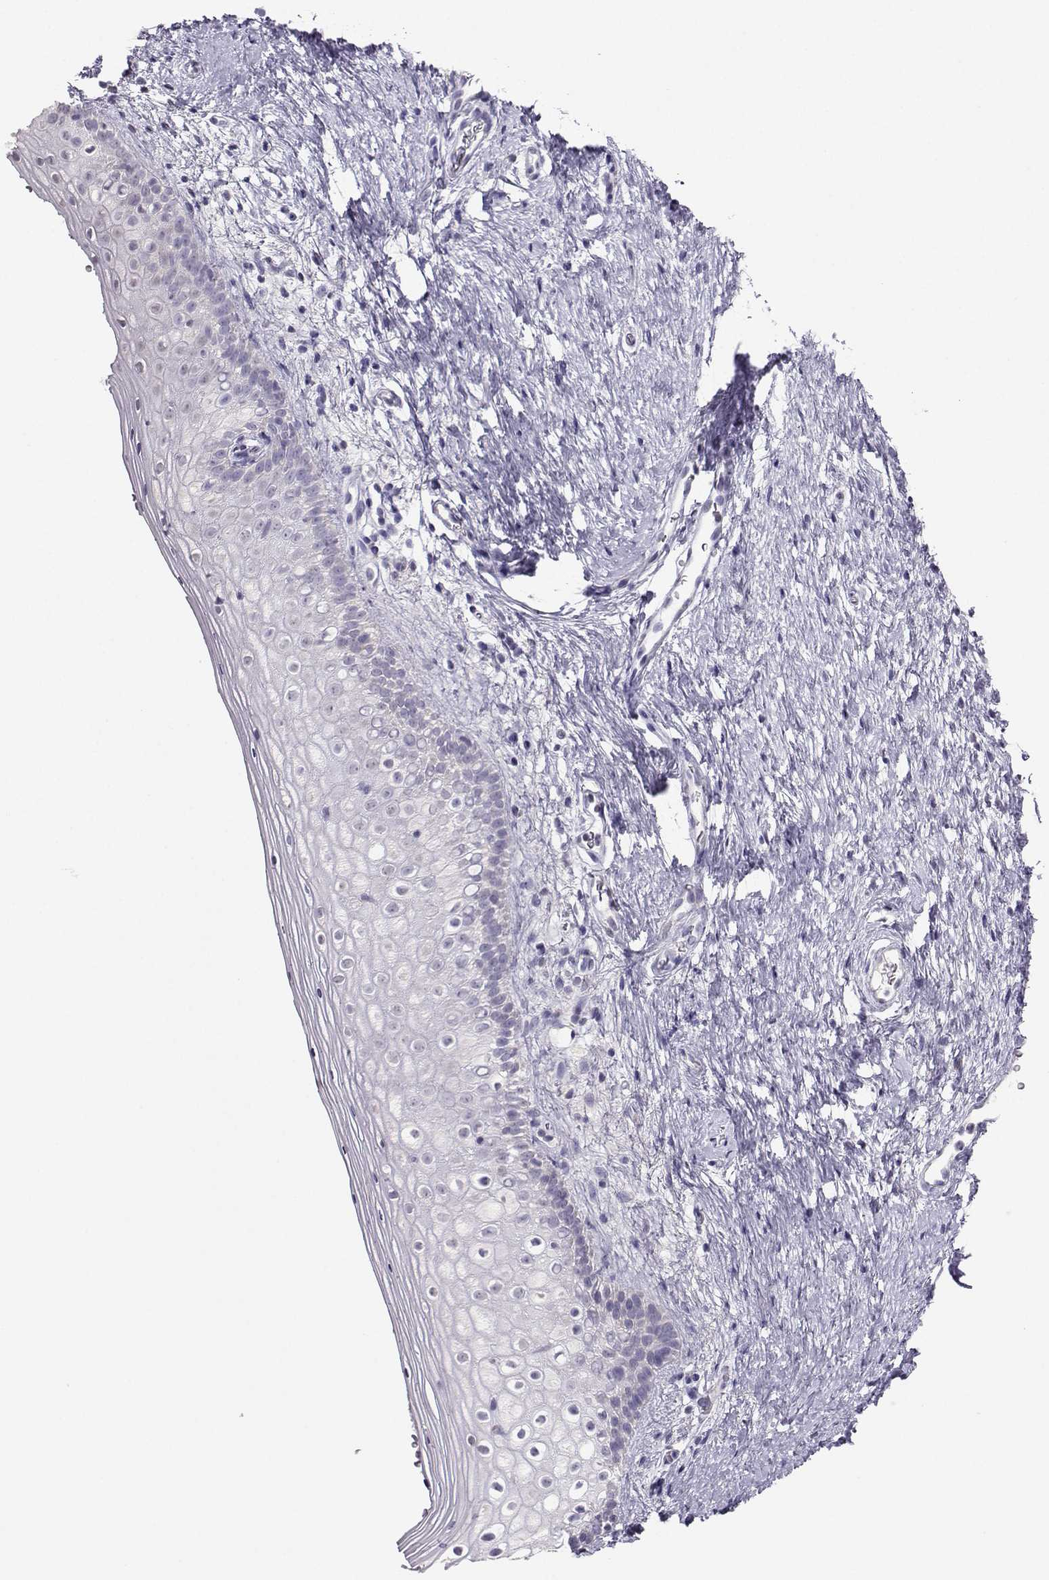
{"staining": {"intensity": "negative", "quantity": "none", "location": "none"}, "tissue": "vagina", "cell_type": "Squamous epithelial cells", "image_type": "normal", "snomed": [{"axis": "morphology", "description": "Normal tissue, NOS"}, {"axis": "topography", "description": "Vagina"}], "caption": "Photomicrograph shows no protein expression in squamous epithelial cells of unremarkable vagina.", "gene": "AVP", "patient": {"sex": "female", "age": 47}}